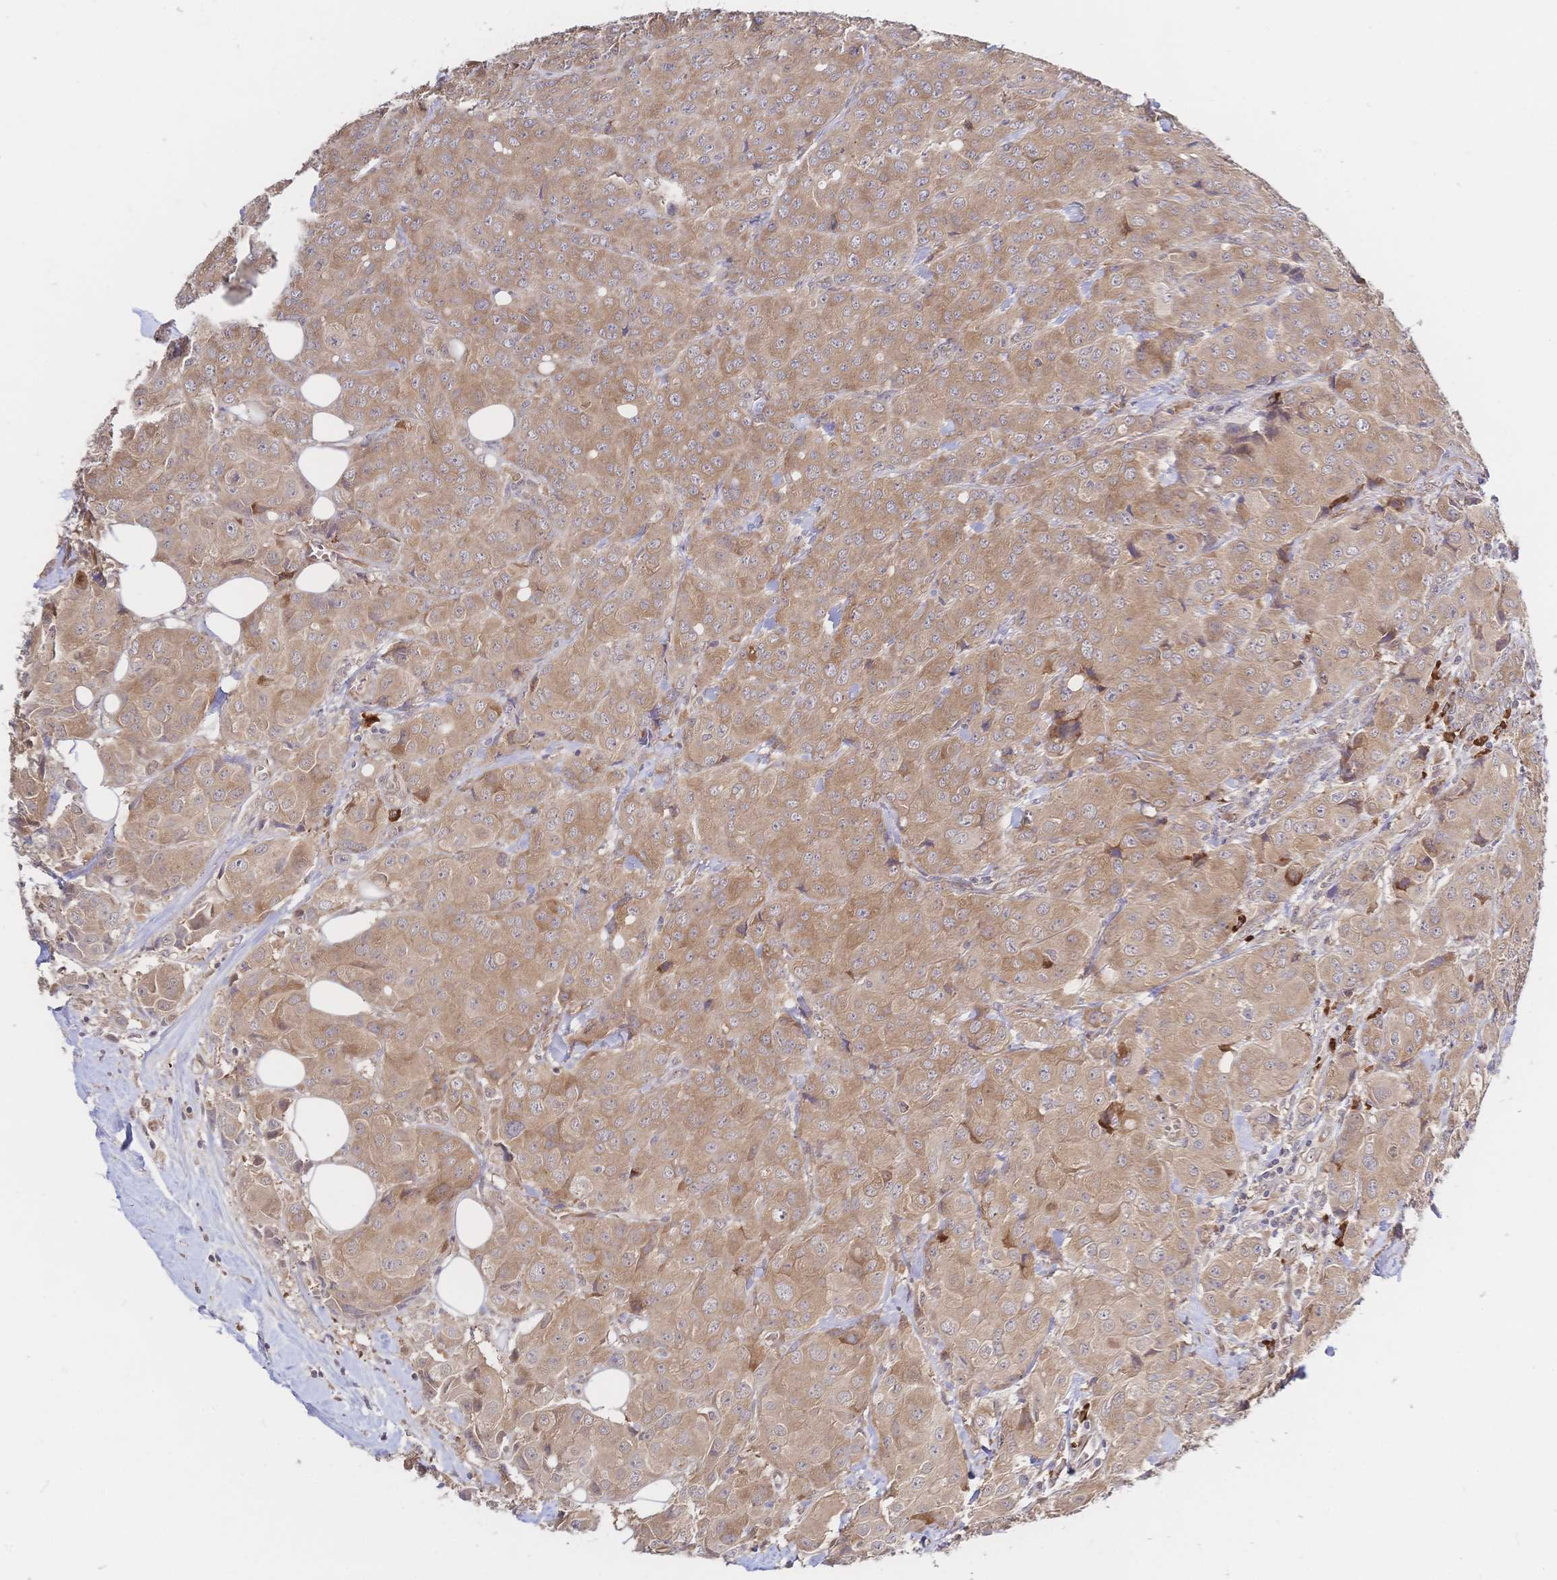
{"staining": {"intensity": "moderate", "quantity": ">75%", "location": "cytoplasmic/membranous"}, "tissue": "breast cancer", "cell_type": "Tumor cells", "image_type": "cancer", "snomed": [{"axis": "morphology", "description": "Duct carcinoma"}, {"axis": "topography", "description": "Breast"}], "caption": "IHC of infiltrating ductal carcinoma (breast) reveals medium levels of moderate cytoplasmic/membranous staining in about >75% of tumor cells.", "gene": "LMO4", "patient": {"sex": "female", "age": 43}}